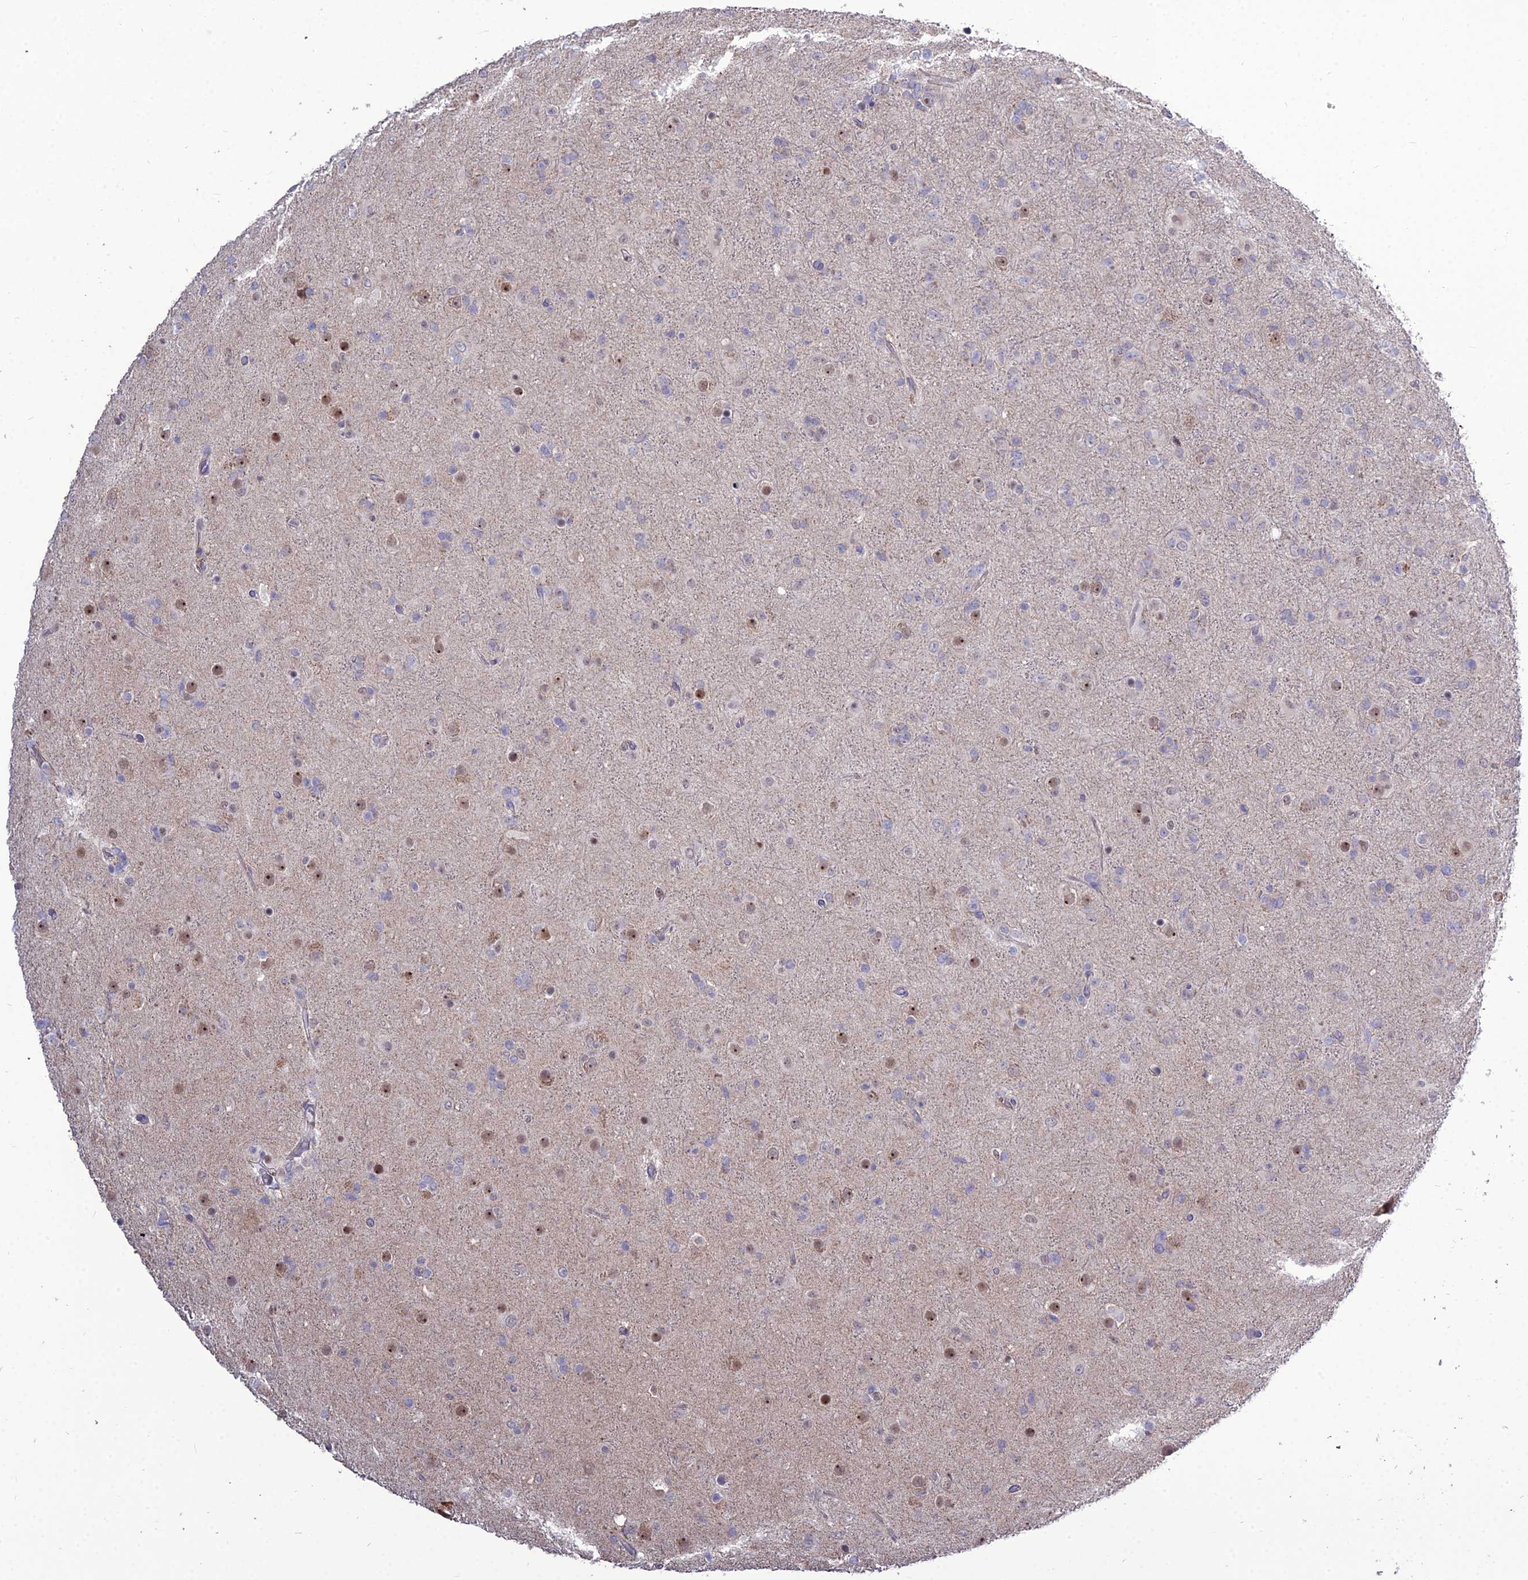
{"staining": {"intensity": "negative", "quantity": "none", "location": "none"}, "tissue": "glioma", "cell_type": "Tumor cells", "image_type": "cancer", "snomed": [{"axis": "morphology", "description": "Glioma, malignant, Low grade"}, {"axis": "topography", "description": "Brain"}], "caption": "Tumor cells are negative for brown protein staining in malignant glioma (low-grade). (Immunohistochemistry (ihc), brightfield microscopy, high magnification).", "gene": "TSPYL2", "patient": {"sex": "male", "age": 65}}